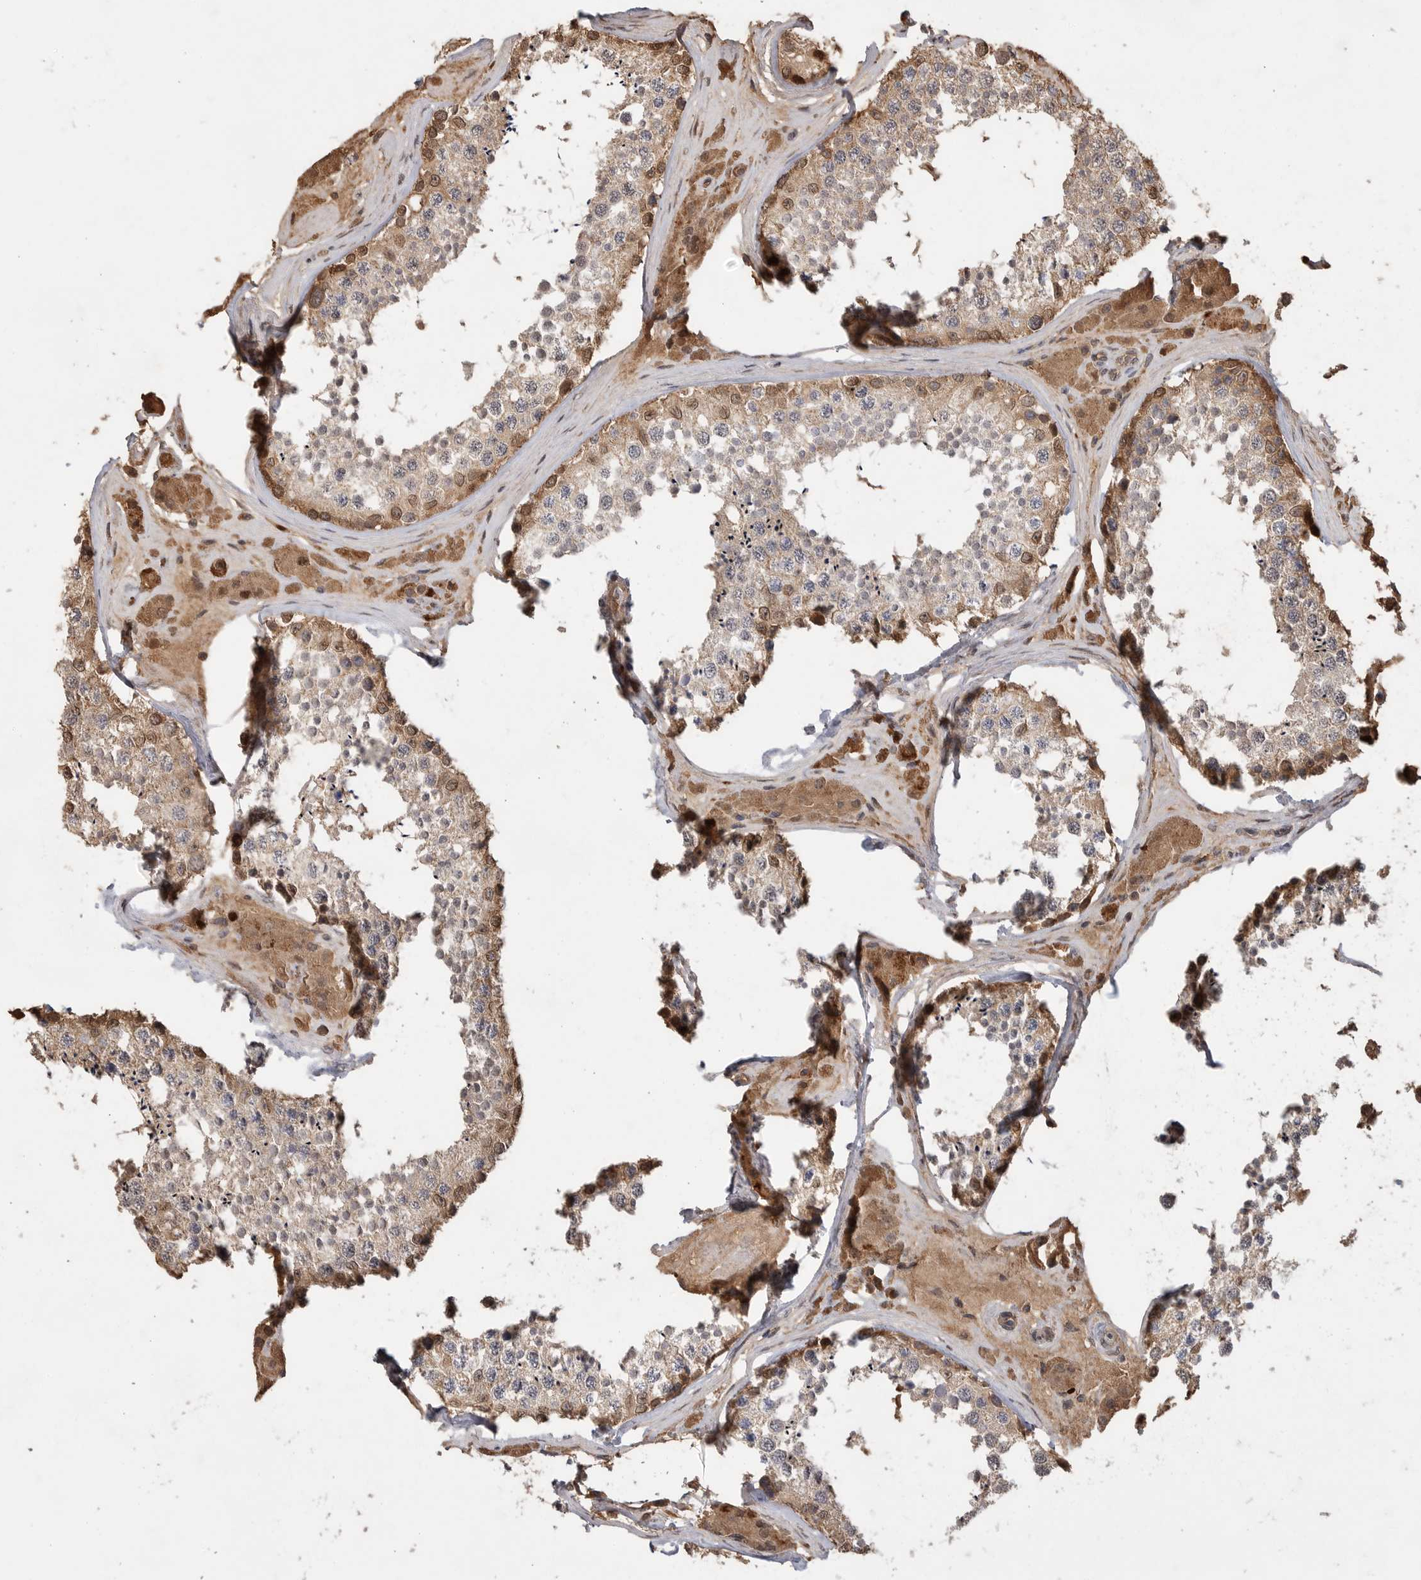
{"staining": {"intensity": "moderate", "quantity": ">75%", "location": "cytoplasmic/membranous,nuclear"}, "tissue": "testis", "cell_type": "Cells in seminiferous ducts", "image_type": "normal", "snomed": [{"axis": "morphology", "description": "Normal tissue, NOS"}, {"axis": "topography", "description": "Testis"}], "caption": "Protein staining of normal testis demonstrates moderate cytoplasmic/membranous,nuclear staining in approximately >75% of cells in seminiferous ducts. Ihc stains the protein of interest in brown and the nuclei are stained blue.", "gene": "VN1R4", "patient": {"sex": "male", "age": 46}}